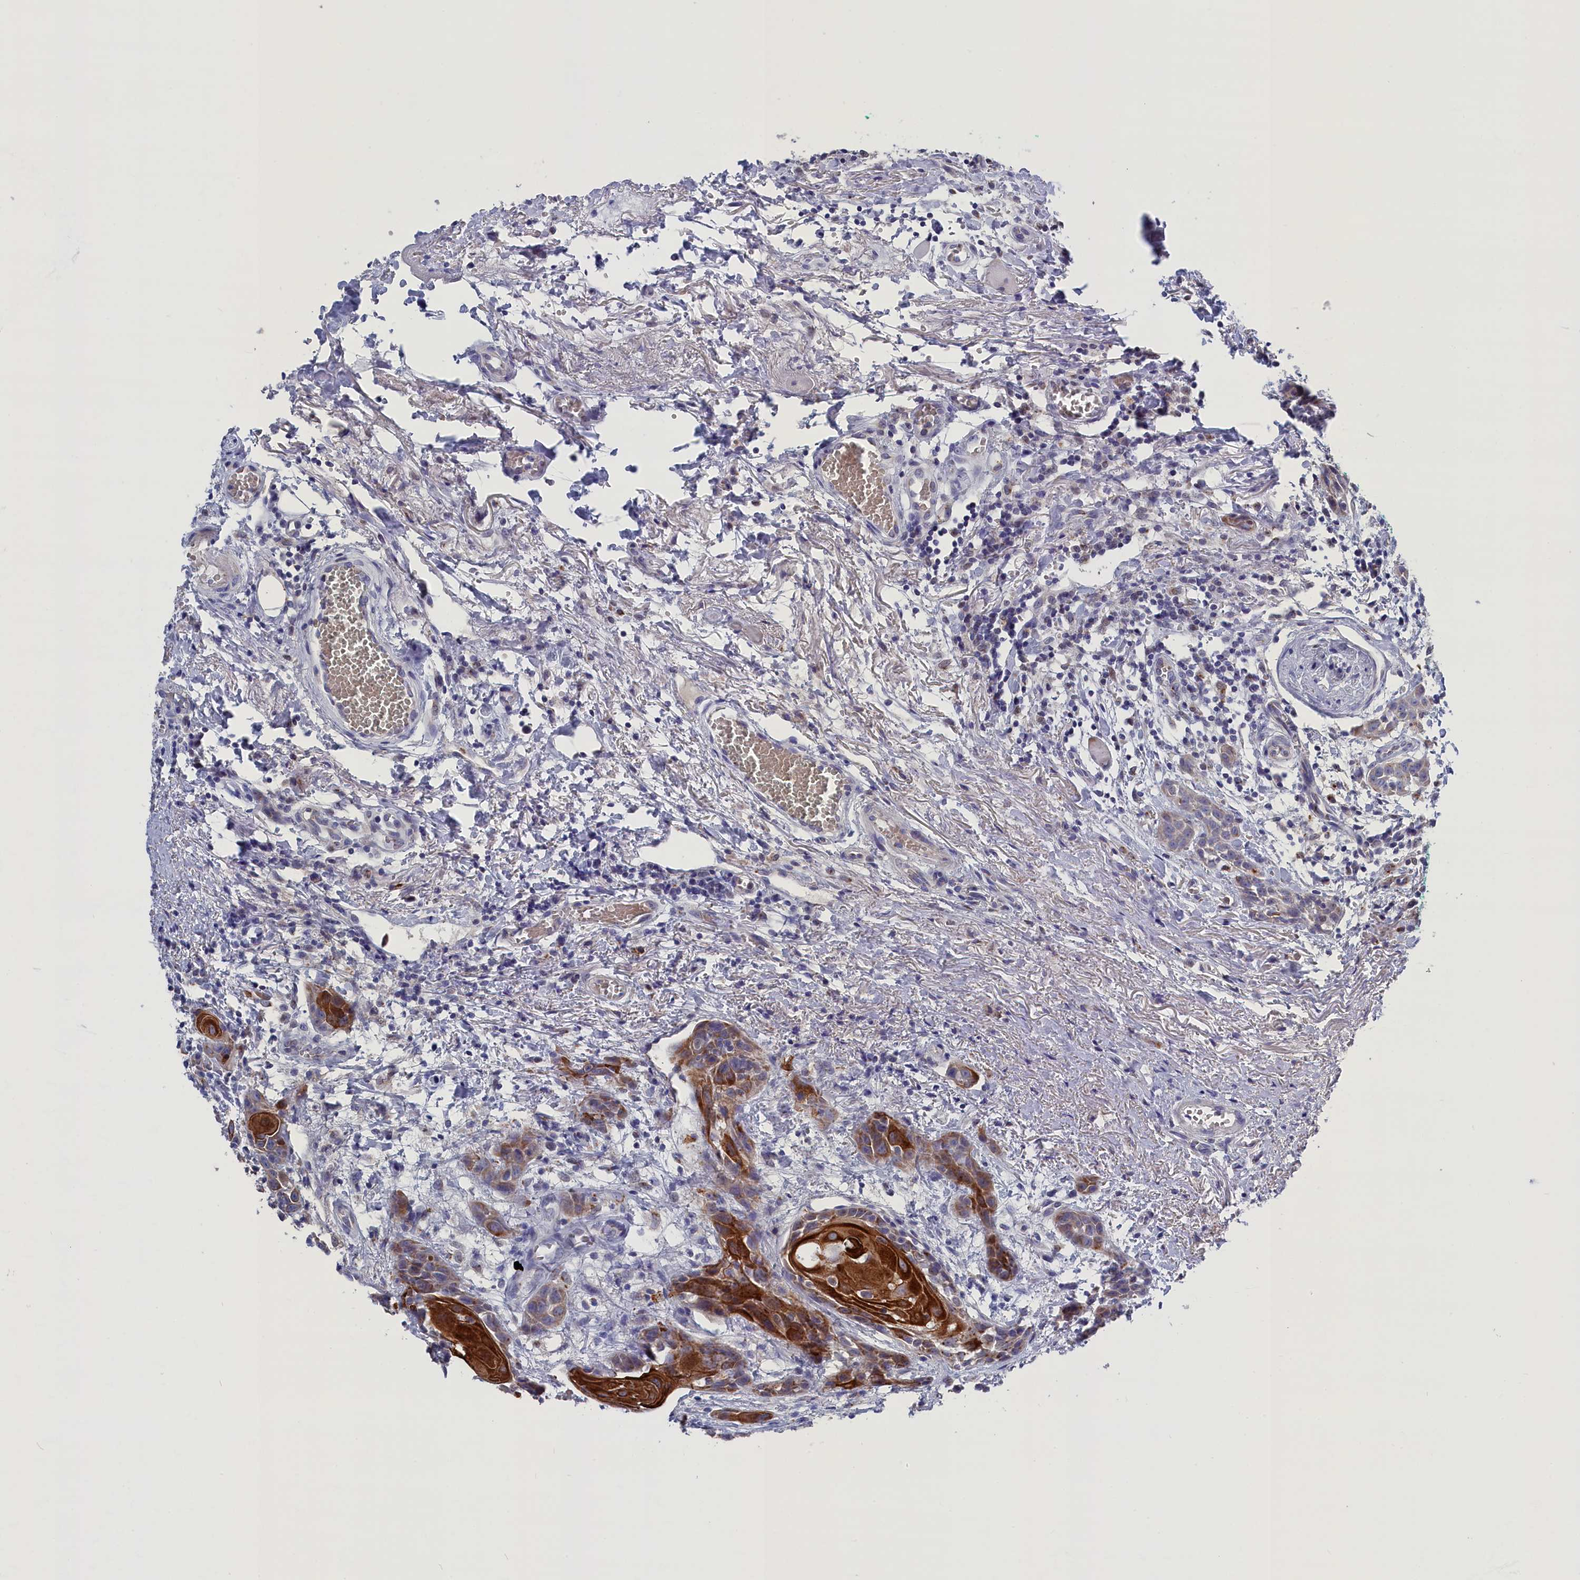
{"staining": {"intensity": "strong", "quantity": "25%-75%", "location": "cytoplasmic/membranous"}, "tissue": "head and neck cancer", "cell_type": "Tumor cells", "image_type": "cancer", "snomed": [{"axis": "morphology", "description": "Squamous cell carcinoma, NOS"}, {"axis": "topography", "description": "Oral tissue"}, {"axis": "topography", "description": "Head-Neck"}], "caption": "Human squamous cell carcinoma (head and neck) stained with a protein marker demonstrates strong staining in tumor cells.", "gene": "GPR108", "patient": {"sex": "female", "age": 50}}